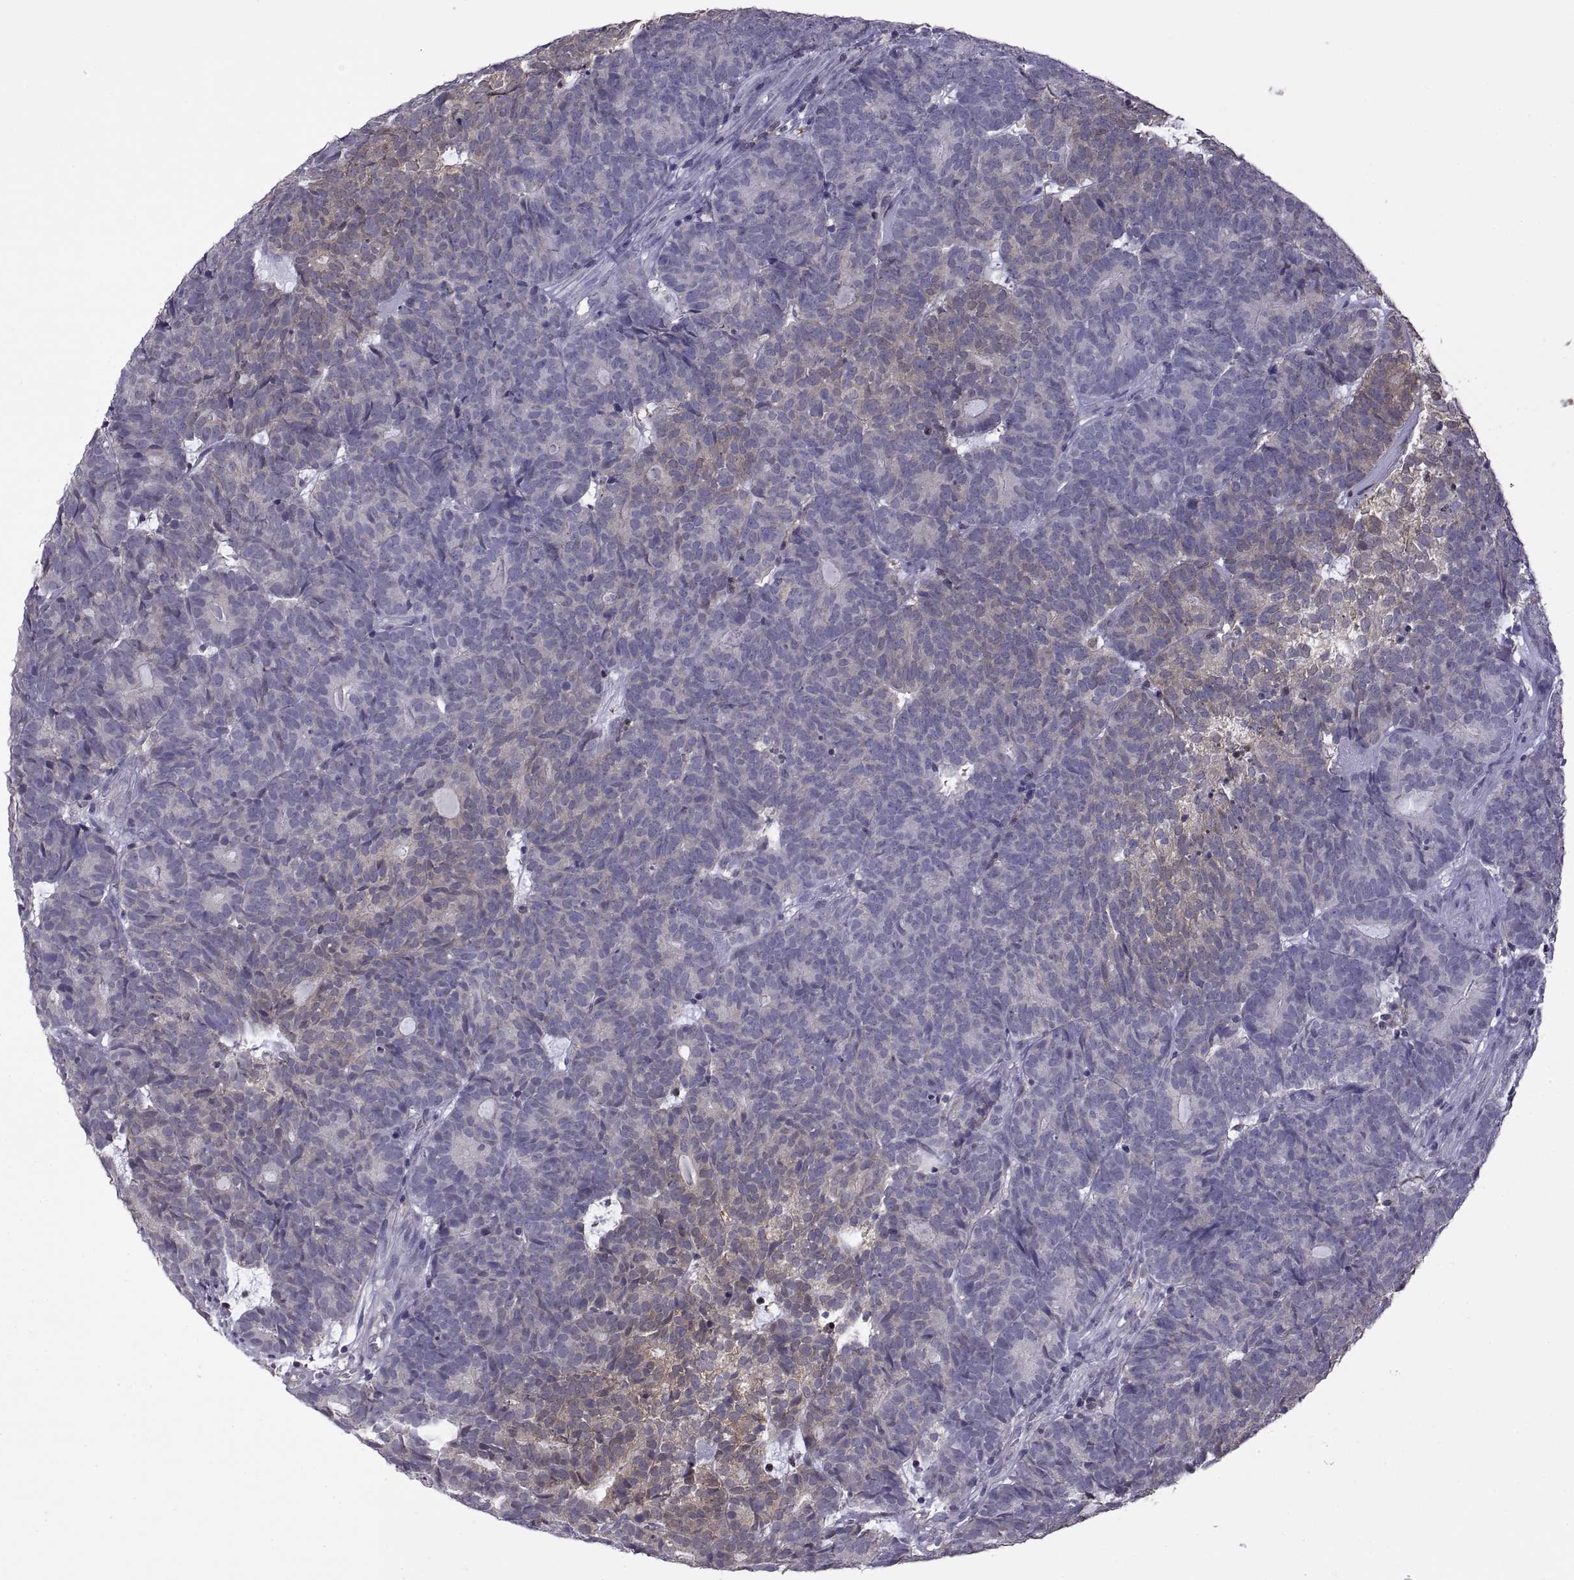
{"staining": {"intensity": "weak", "quantity": "<25%", "location": "cytoplasmic/membranous"}, "tissue": "head and neck cancer", "cell_type": "Tumor cells", "image_type": "cancer", "snomed": [{"axis": "morphology", "description": "Adenocarcinoma, NOS"}, {"axis": "topography", "description": "Head-Neck"}], "caption": "This is an IHC histopathology image of head and neck cancer. There is no staining in tumor cells.", "gene": "FGF9", "patient": {"sex": "female", "age": 81}}